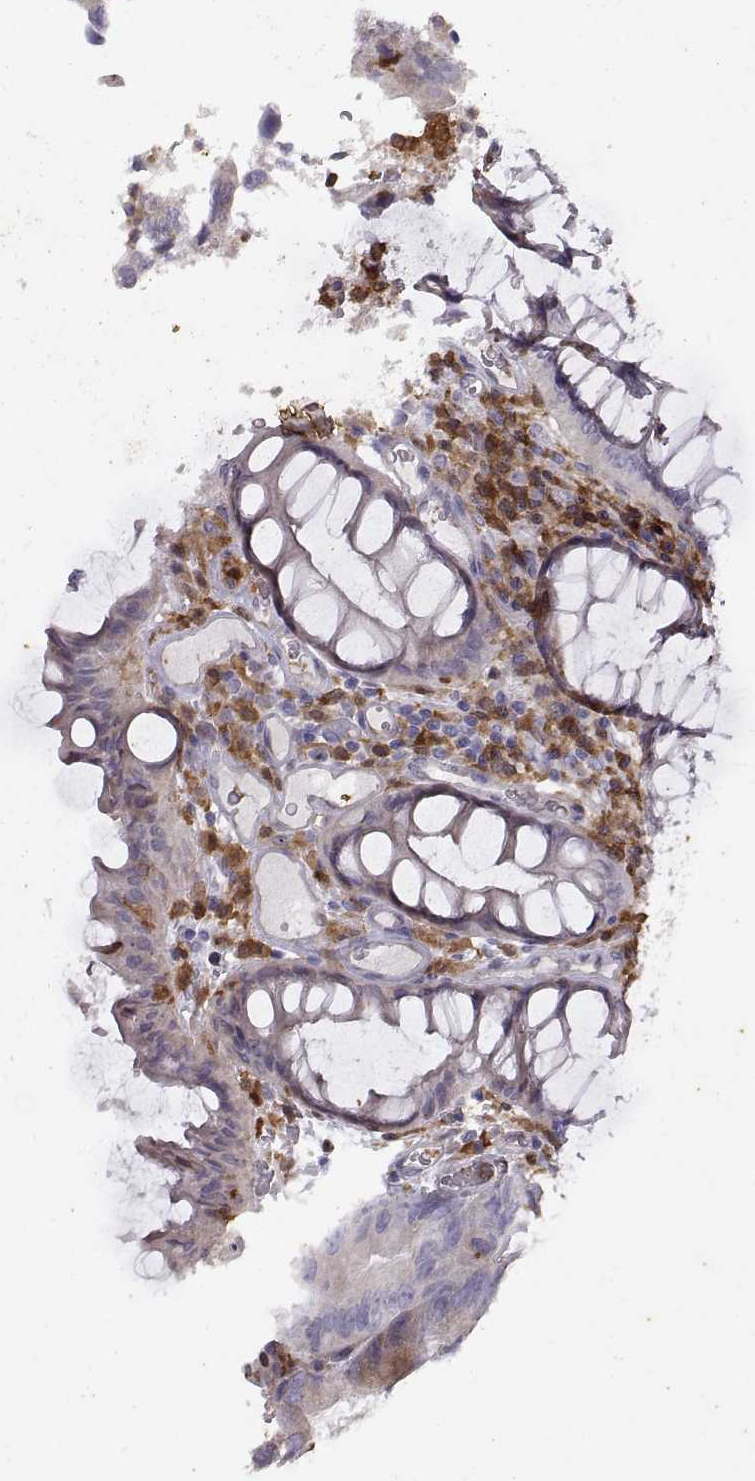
{"staining": {"intensity": "negative", "quantity": "none", "location": "none"}, "tissue": "colorectal cancer", "cell_type": "Tumor cells", "image_type": "cancer", "snomed": [{"axis": "morphology", "description": "Adenocarcinoma, NOS"}, {"axis": "topography", "description": "Colon"}], "caption": "This photomicrograph is of adenocarcinoma (colorectal) stained with immunohistochemistry to label a protein in brown with the nuclei are counter-stained blue. There is no staining in tumor cells.", "gene": "DOK3", "patient": {"sex": "female", "age": 67}}